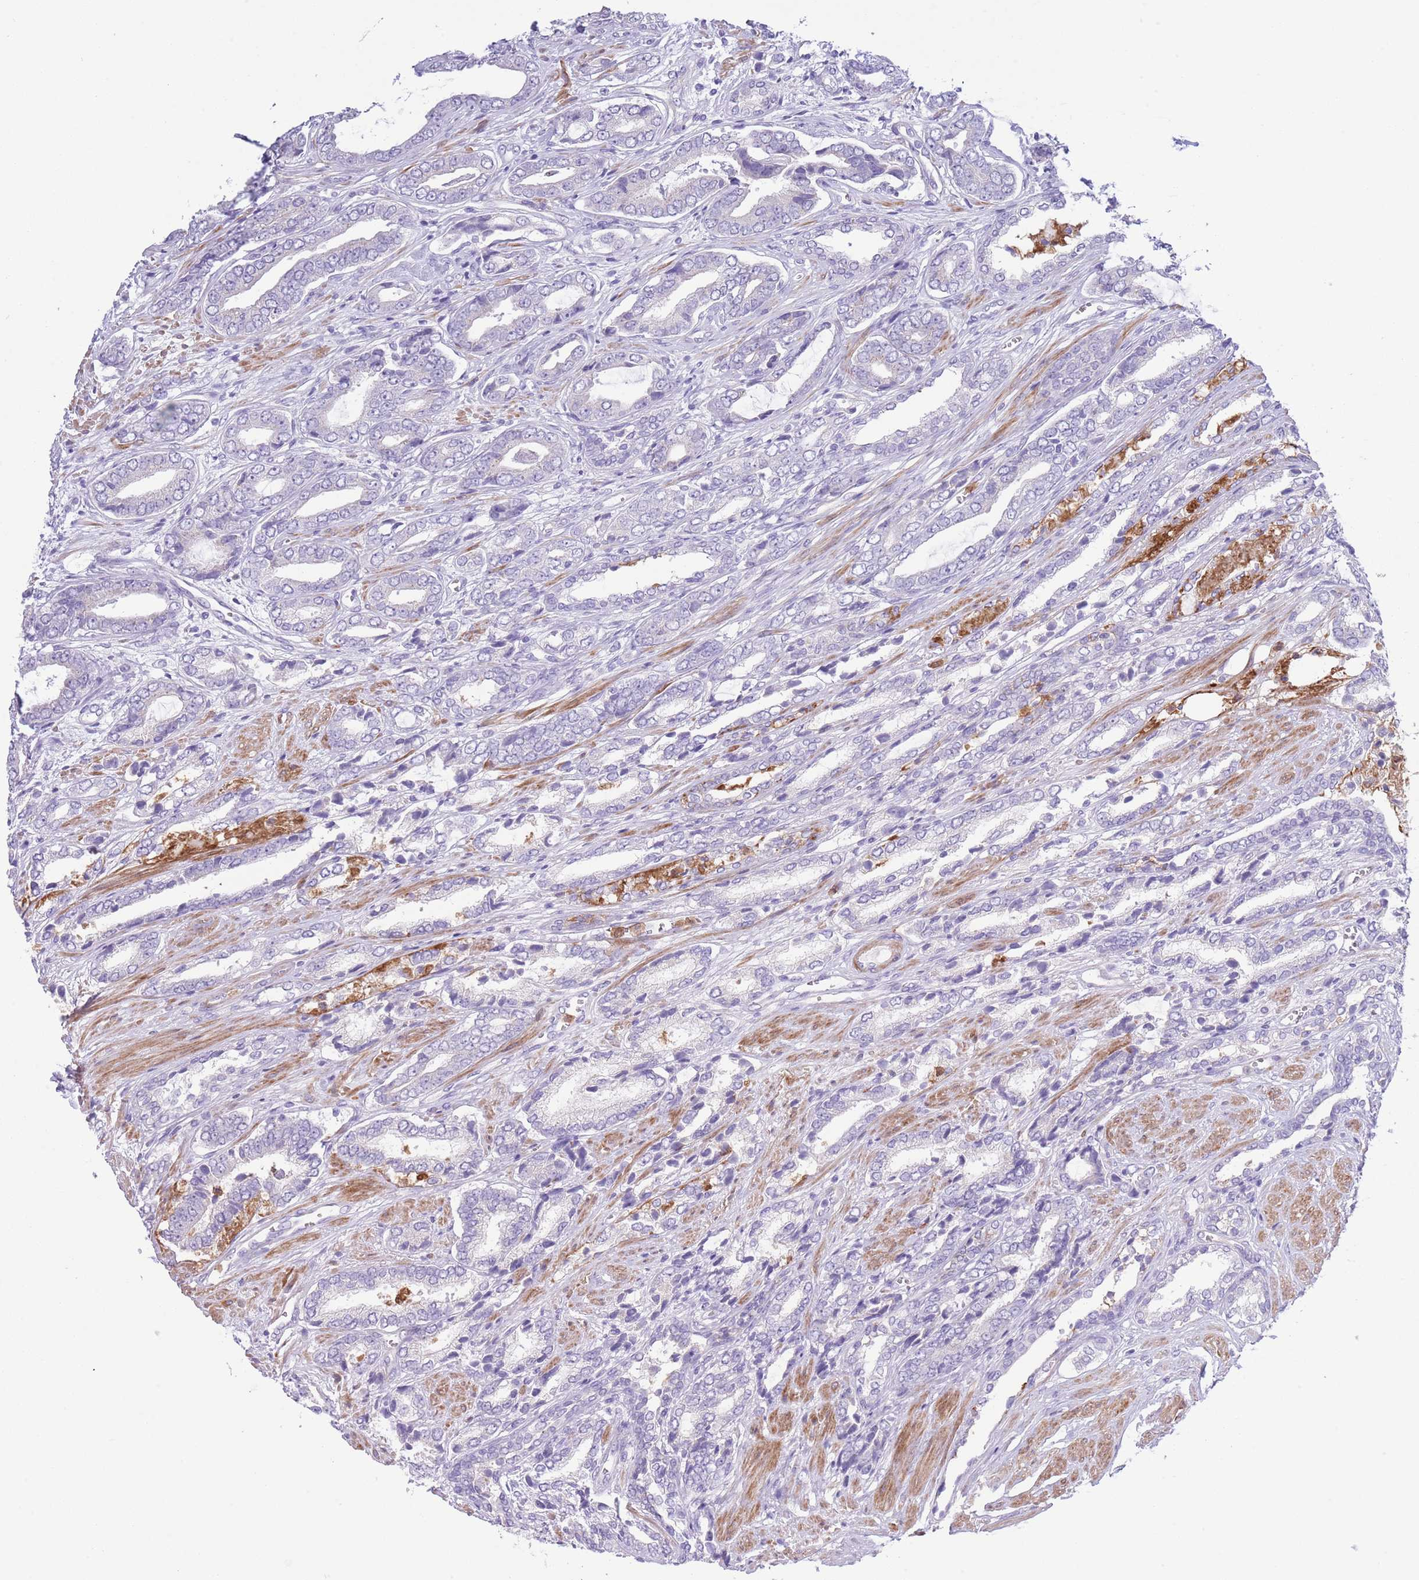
{"staining": {"intensity": "negative", "quantity": "none", "location": "none"}, "tissue": "prostate cancer", "cell_type": "Tumor cells", "image_type": "cancer", "snomed": [{"axis": "morphology", "description": "Adenocarcinoma, NOS"}, {"axis": "topography", "description": "Prostate and seminal vesicle, NOS"}], "caption": "Immunohistochemistry of prostate cancer (adenocarcinoma) reveals no expression in tumor cells.", "gene": "OR6M1", "patient": {"sex": "male", "age": 76}}